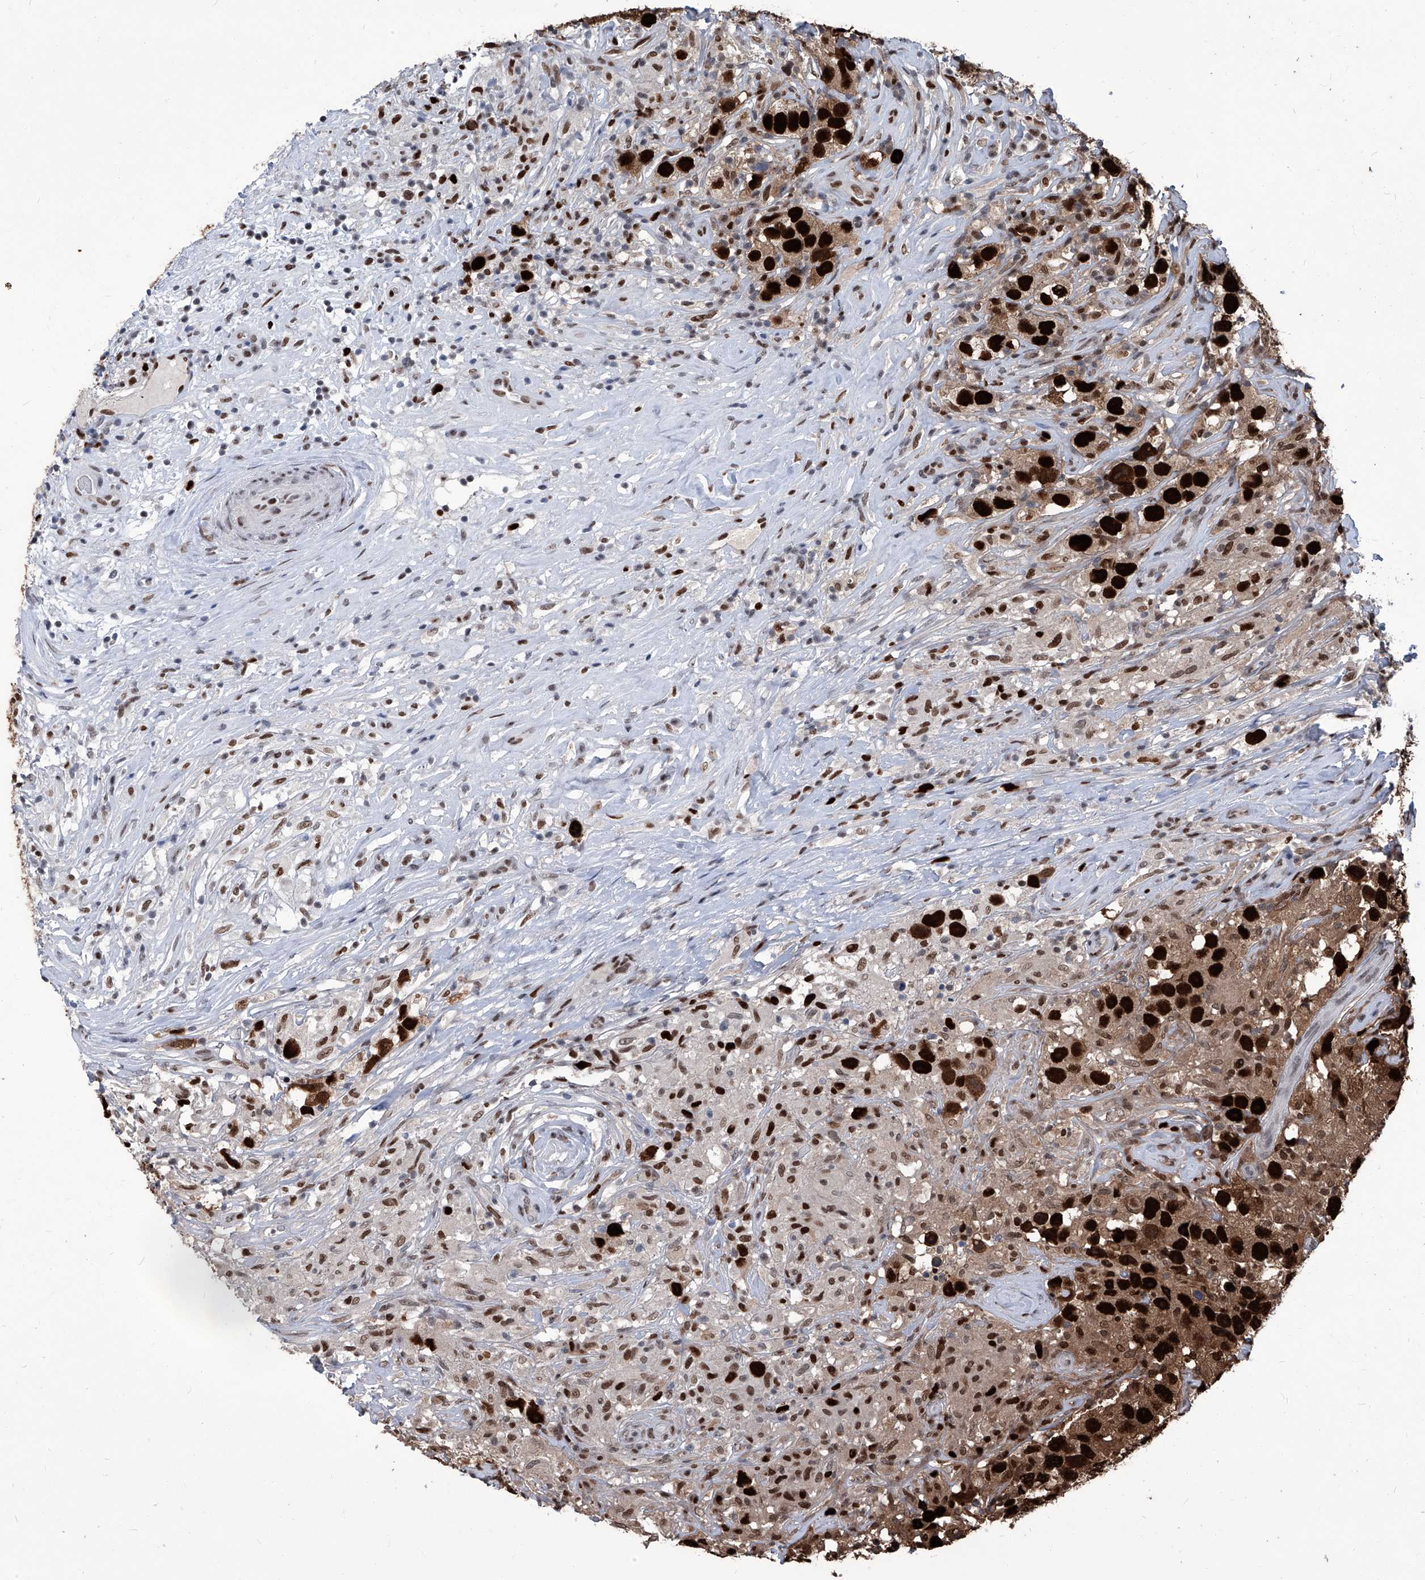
{"staining": {"intensity": "strong", "quantity": ">75%", "location": "cytoplasmic/membranous,nuclear"}, "tissue": "testis cancer", "cell_type": "Tumor cells", "image_type": "cancer", "snomed": [{"axis": "morphology", "description": "Seminoma, NOS"}, {"axis": "topography", "description": "Testis"}], "caption": "Human testis cancer stained with a brown dye demonstrates strong cytoplasmic/membranous and nuclear positive positivity in approximately >75% of tumor cells.", "gene": "PCNA", "patient": {"sex": "male", "age": 49}}